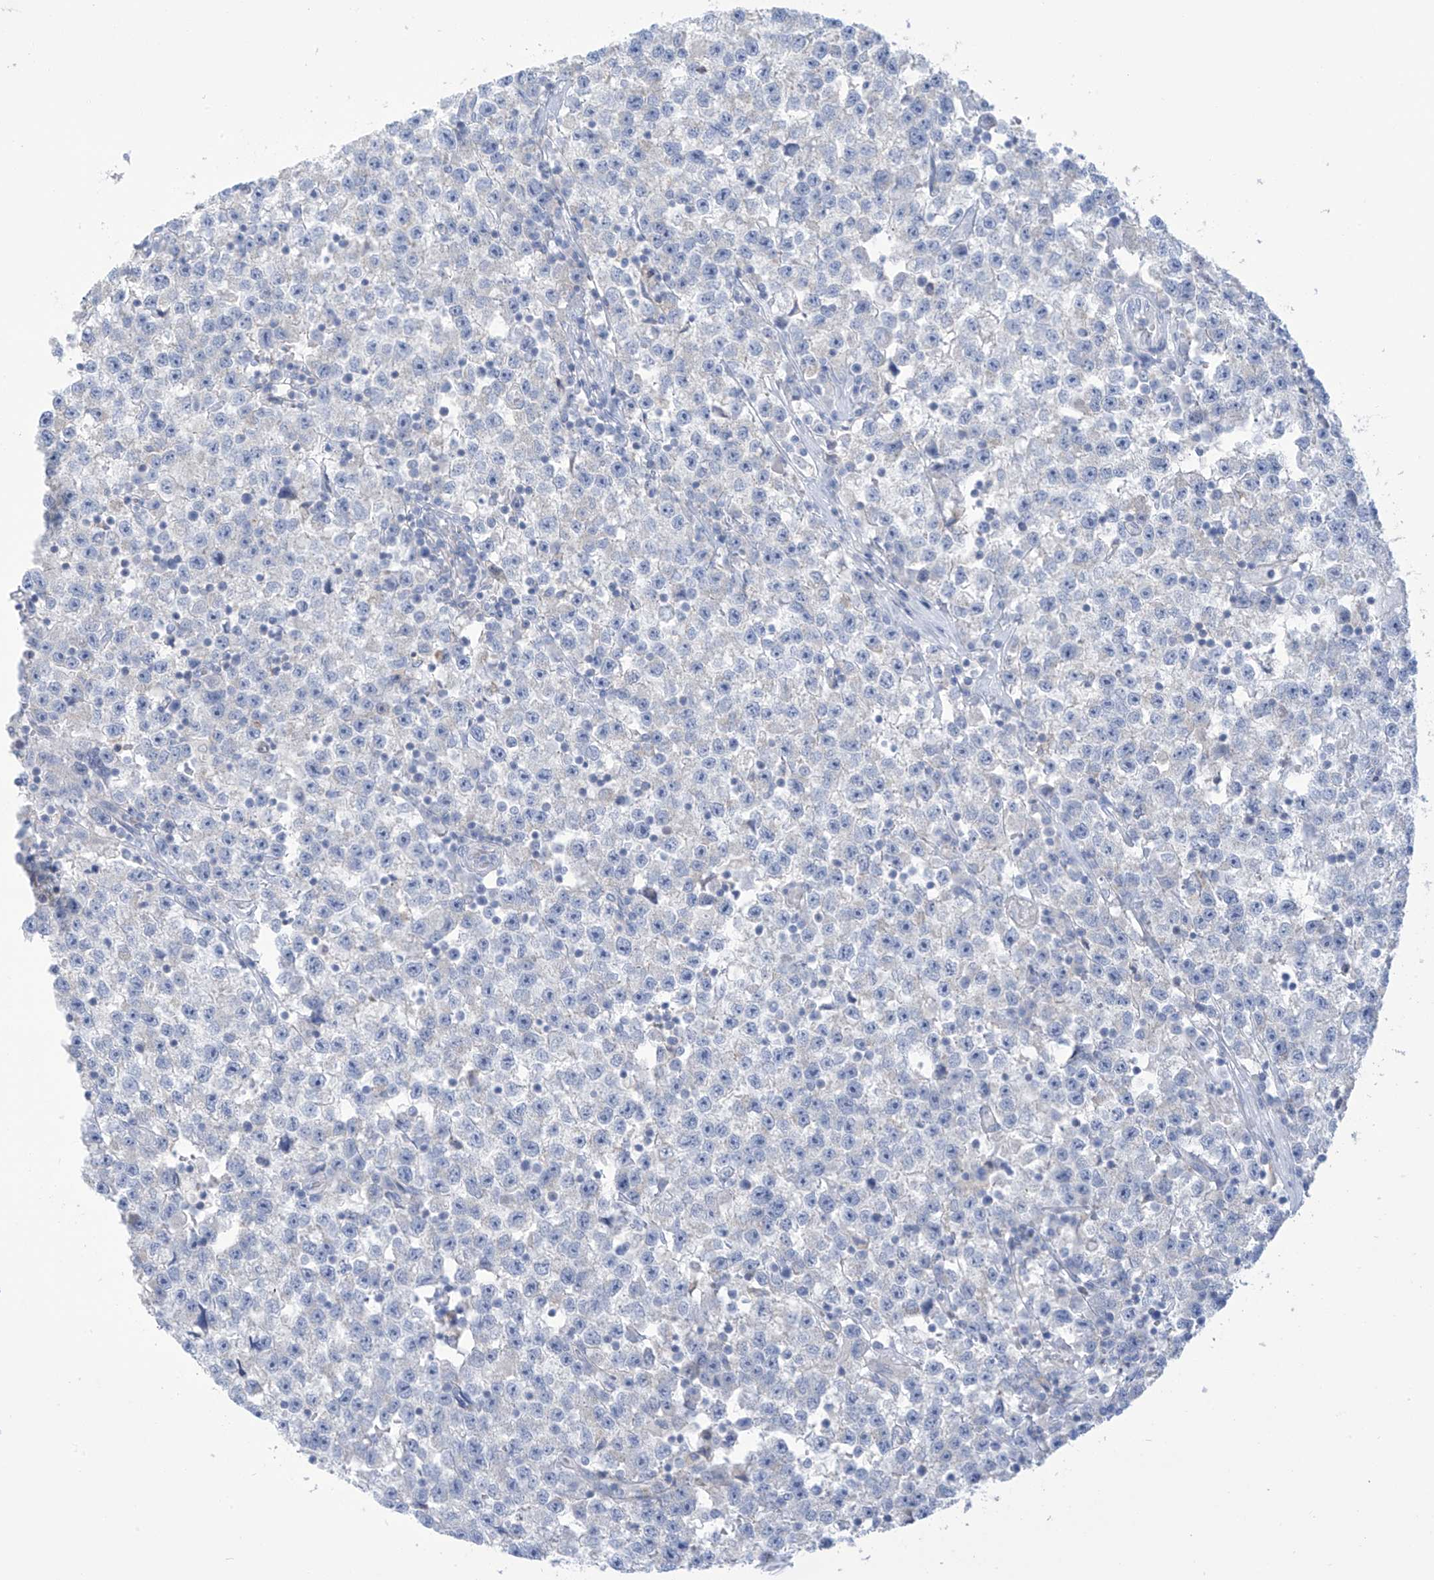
{"staining": {"intensity": "negative", "quantity": "none", "location": "none"}, "tissue": "testis cancer", "cell_type": "Tumor cells", "image_type": "cancer", "snomed": [{"axis": "morphology", "description": "Seminoma, NOS"}, {"axis": "topography", "description": "Testis"}], "caption": "IHC of human testis cancer (seminoma) shows no positivity in tumor cells.", "gene": "FABP2", "patient": {"sex": "male", "age": 22}}